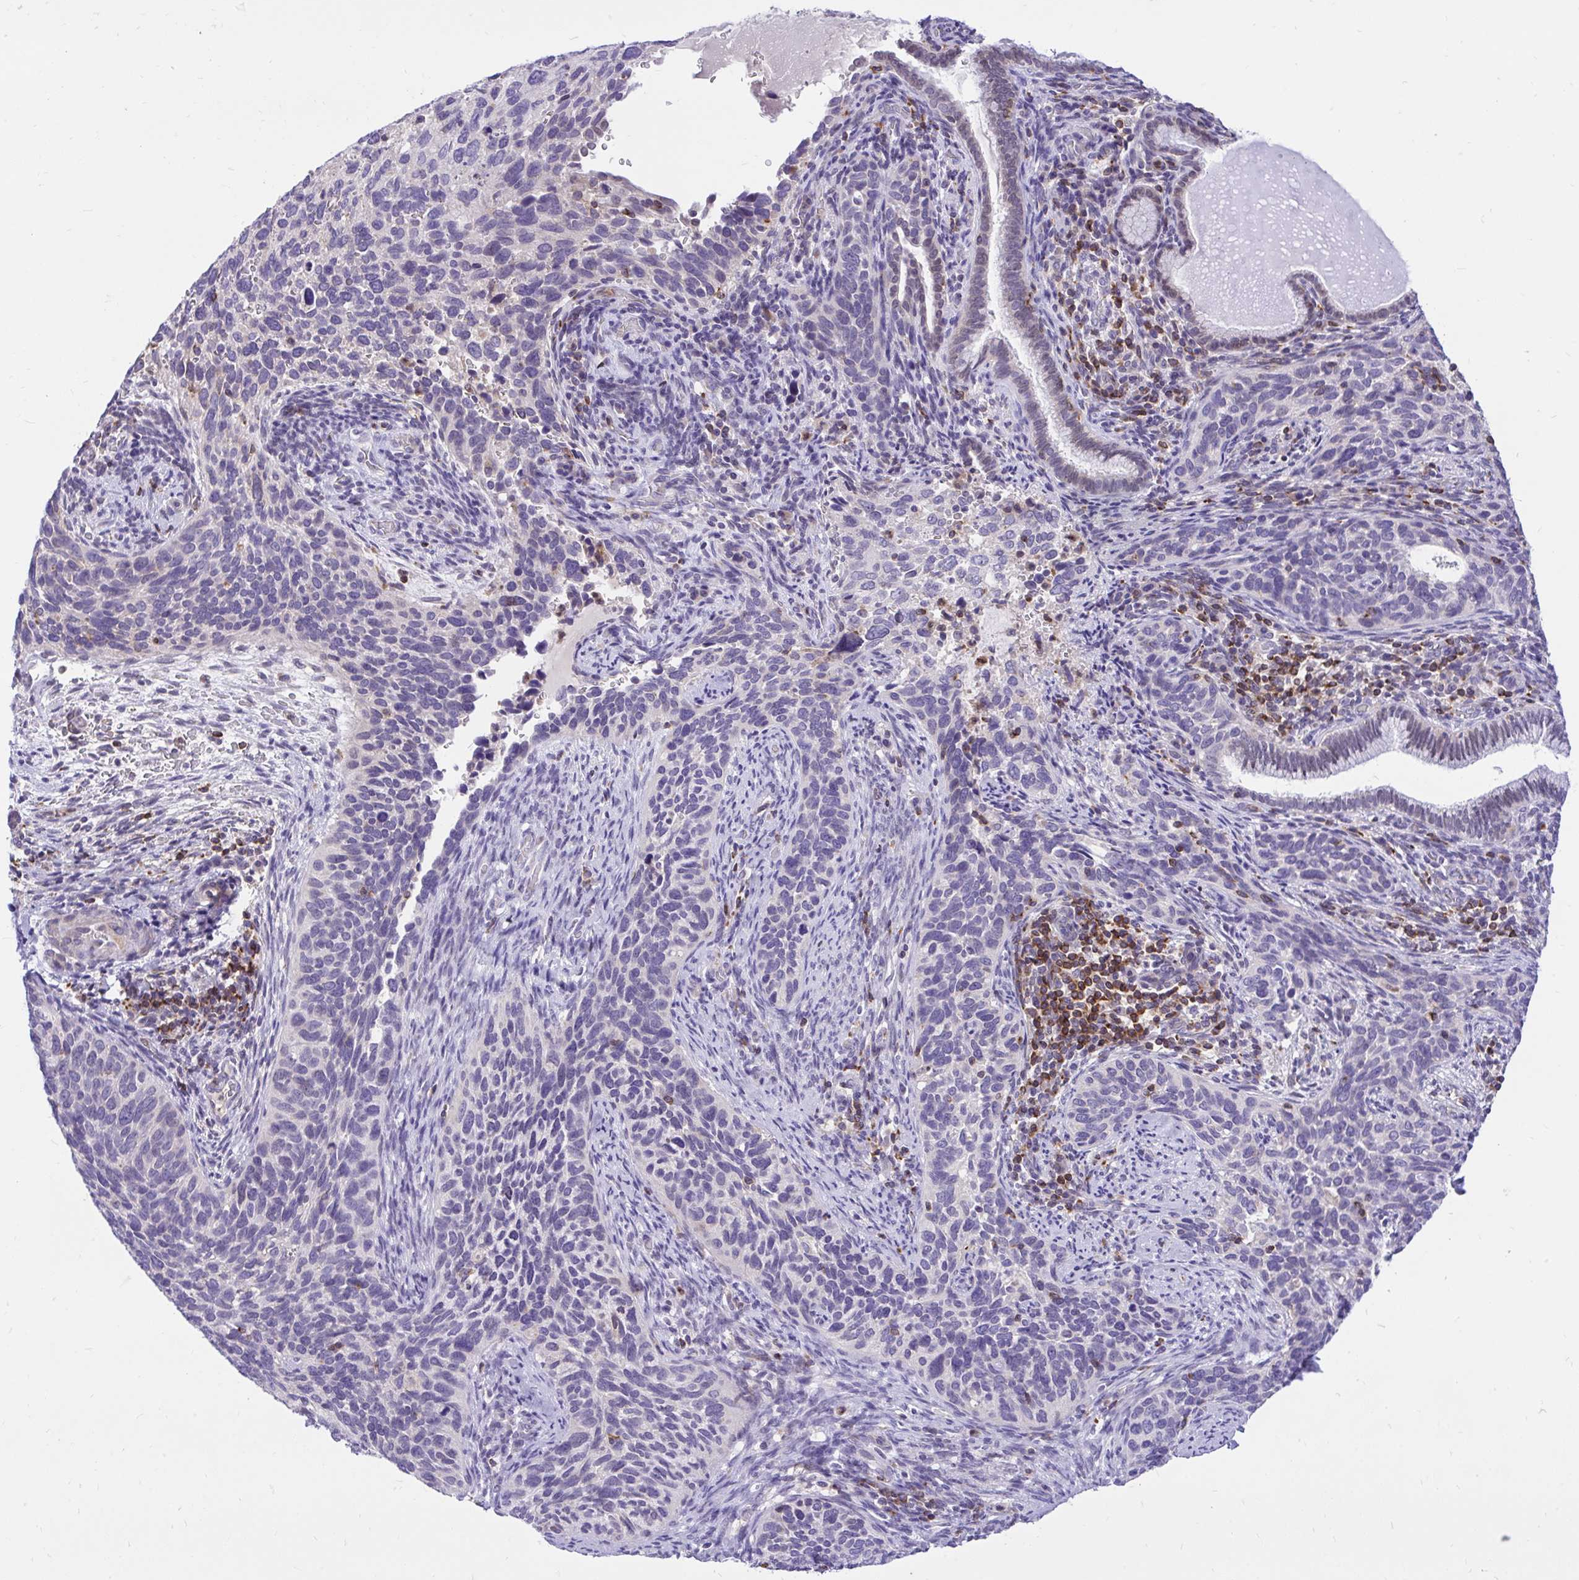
{"staining": {"intensity": "negative", "quantity": "none", "location": "none"}, "tissue": "cervical cancer", "cell_type": "Tumor cells", "image_type": "cancer", "snomed": [{"axis": "morphology", "description": "Squamous cell carcinoma, NOS"}, {"axis": "topography", "description": "Cervix"}], "caption": "IHC of cervical cancer (squamous cell carcinoma) displays no staining in tumor cells.", "gene": "CXCL8", "patient": {"sex": "female", "age": 51}}